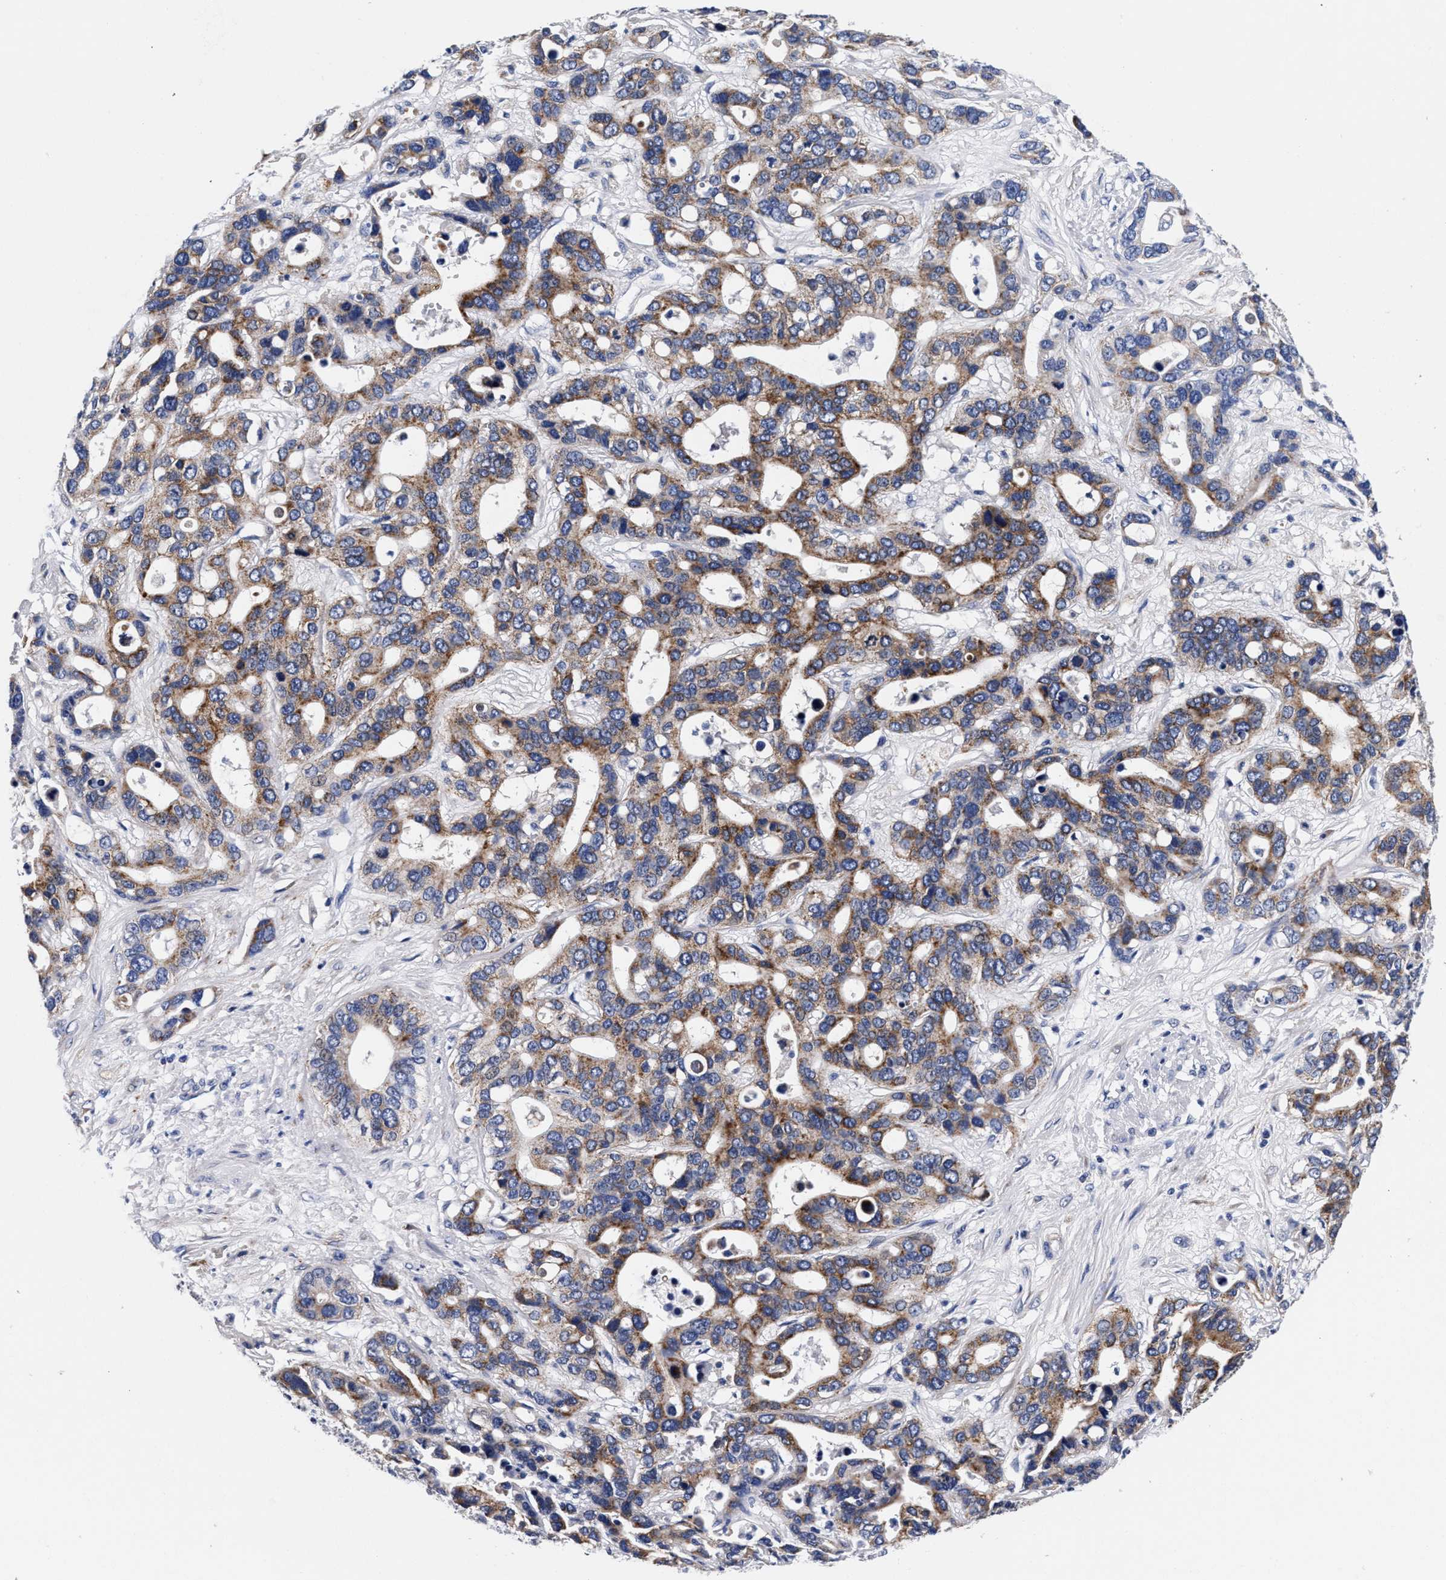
{"staining": {"intensity": "moderate", "quantity": ">75%", "location": "cytoplasmic/membranous"}, "tissue": "liver cancer", "cell_type": "Tumor cells", "image_type": "cancer", "snomed": [{"axis": "morphology", "description": "Cholangiocarcinoma"}, {"axis": "topography", "description": "Liver"}], "caption": "Protein expression analysis of liver cancer shows moderate cytoplasmic/membranous staining in about >75% of tumor cells.", "gene": "RAB3B", "patient": {"sex": "female", "age": 65}}